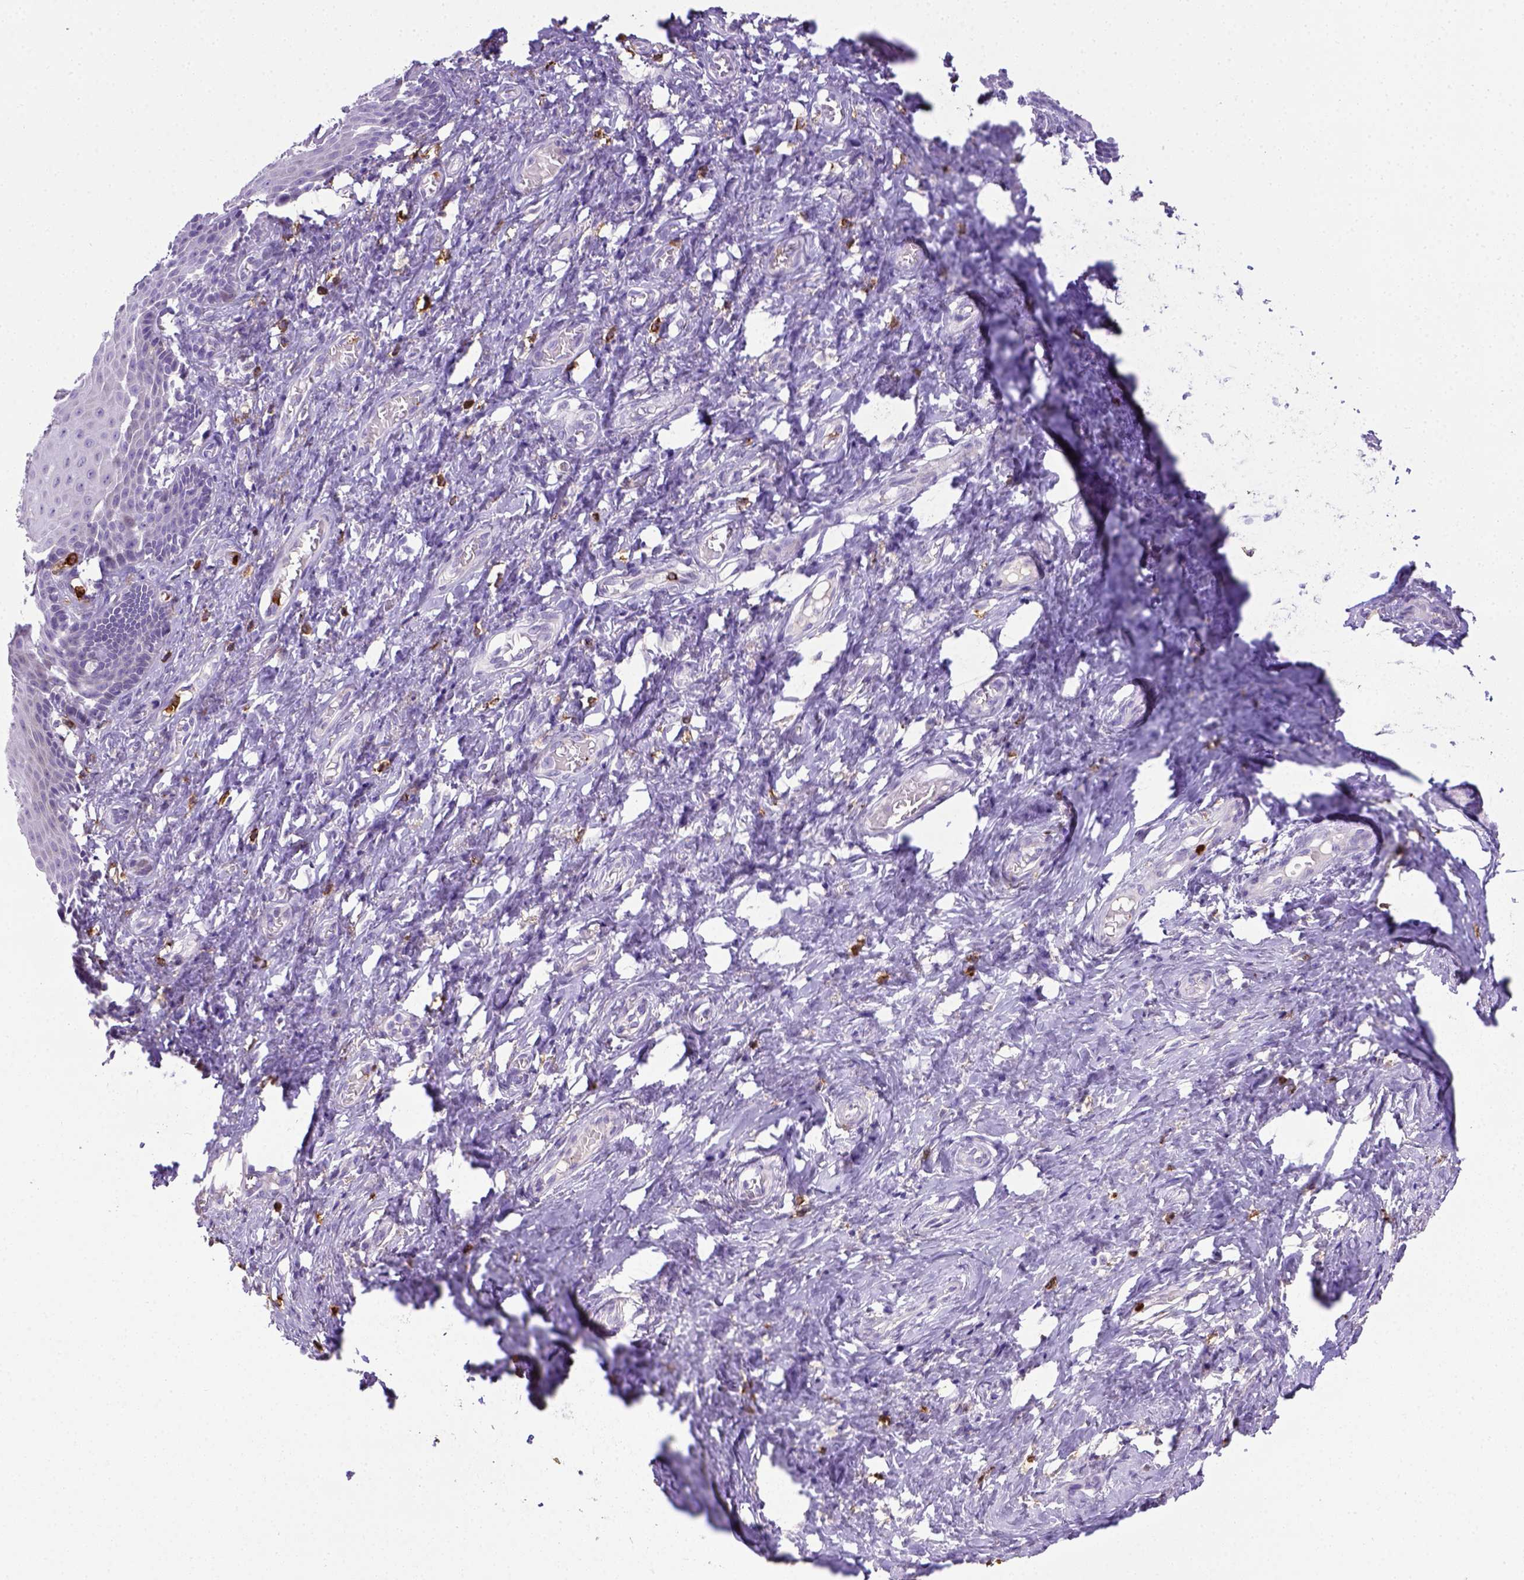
{"staining": {"intensity": "negative", "quantity": "none", "location": "none"}, "tissue": "vagina", "cell_type": "Squamous epithelial cells", "image_type": "normal", "snomed": [{"axis": "morphology", "description": "Normal tissue, NOS"}, {"axis": "topography", "description": "Vagina"}], "caption": "Vagina was stained to show a protein in brown. There is no significant staining in squamous epithelial cells. (DAB immunohistochemistry visualized using brightfield microscopy, high magnification).", "gene": "ITGAM", "patient": {"sex": "female", "age": 83}}